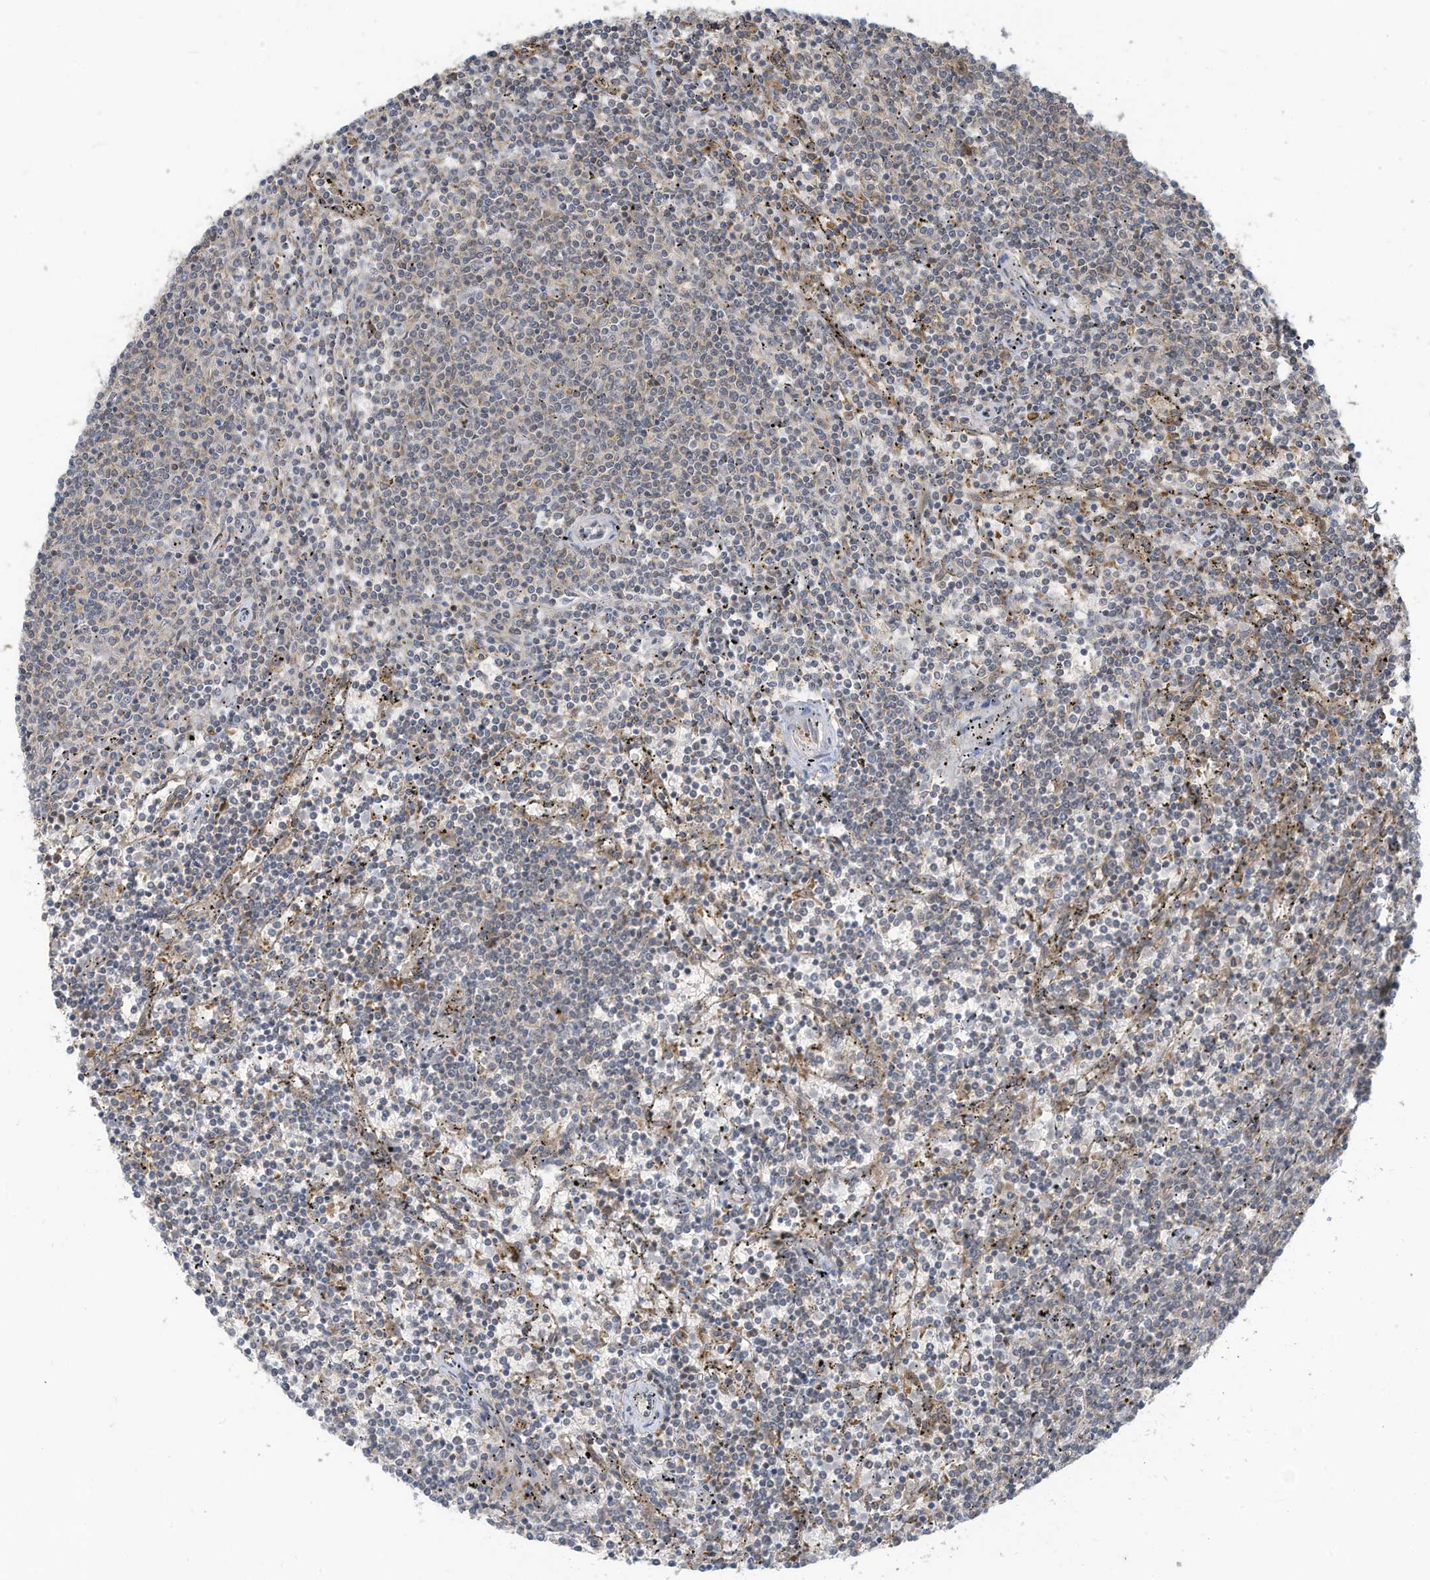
{"staining": {"intensity": "negative", "quantity": "none", "location": "none"}, "tissue": "lymphoma", "cell_type": "Tumor cells", "image_type": "cancer", "snomed": [{"axis": "morphology", "description": "Malignant lymphoma, non-Hodgkin's type, Low grade"}, {"axis": "topography", "description": "Spleen"}], "caption": "Tumor cells are negative for protein expression in human lymphoma. Nuclei are stained in blue.", "gene": "DZIP3", "patient": {"sex": "female", "age": 50}}